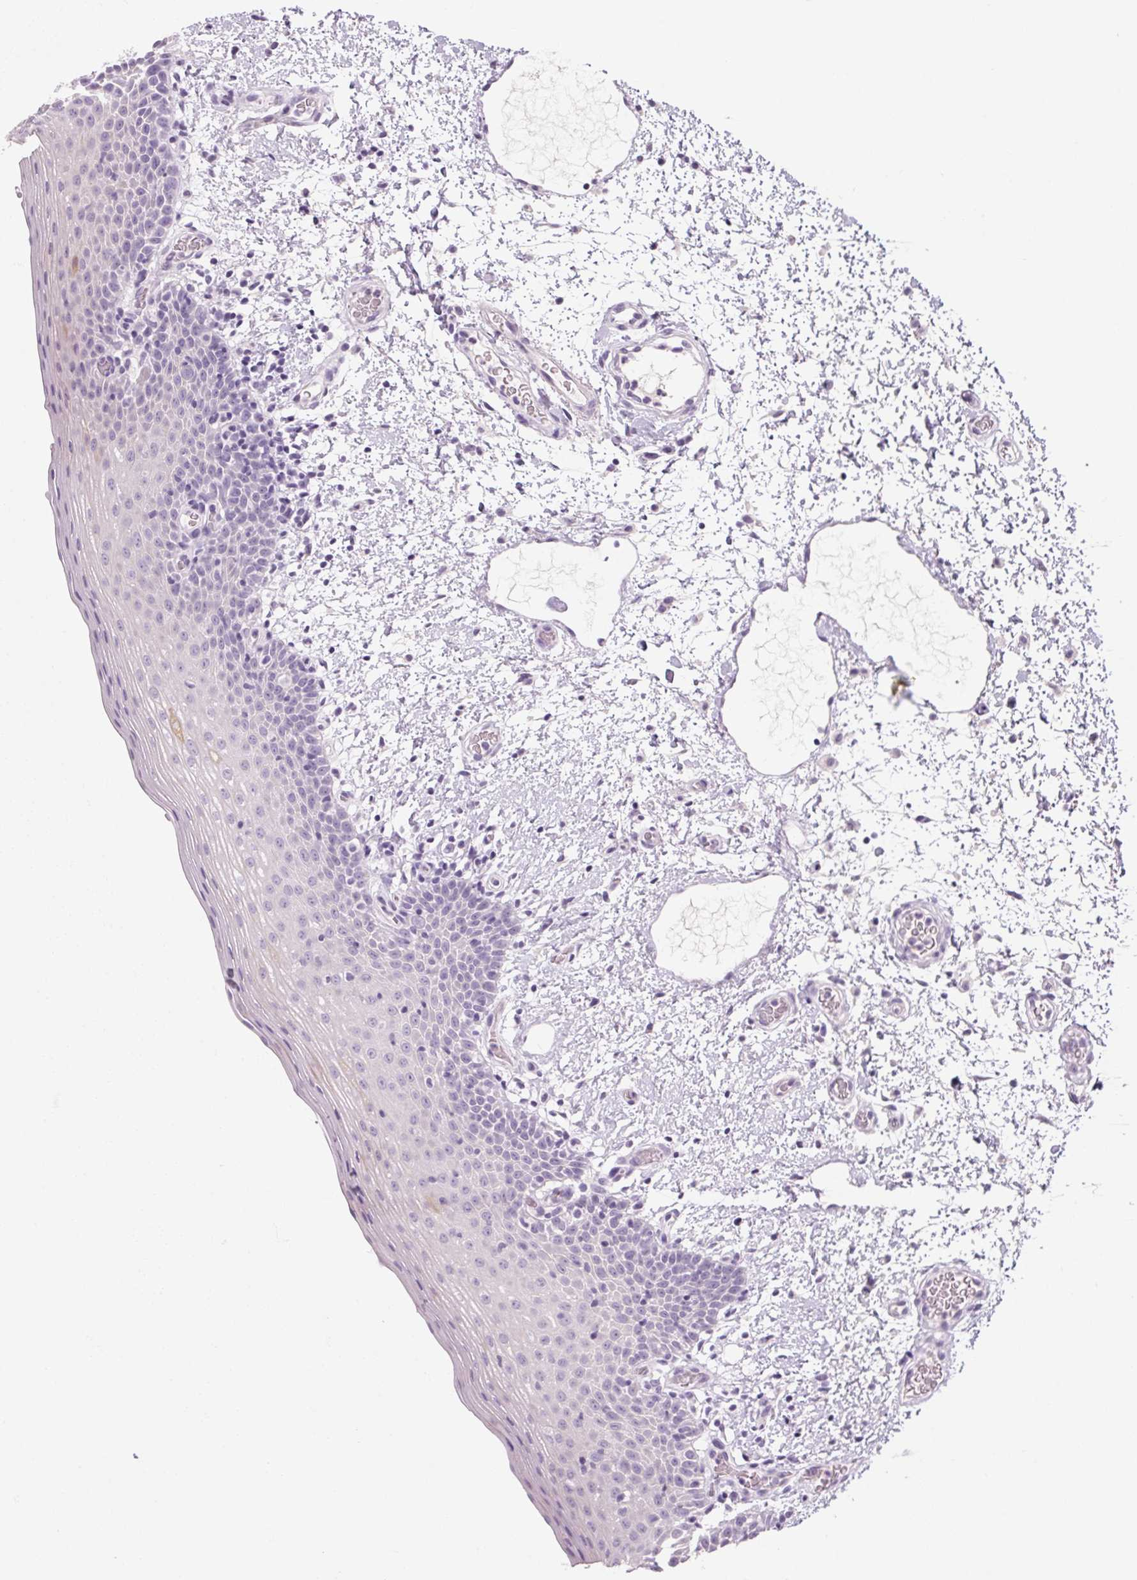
{"staining": {"intensity": "moderate", "quantity": "<25%", "location": "cytoplasmic/membranous,nuclear"}, "tissue": "oral mucosa", "cell_type": "Squamous epithelial cells", "image_type": "normal", "snomed": [{"axis": "morphology", "description": "Normal tissue, NOS"}, {"axis": "topography", "description": "Oral tissue"}, {"axis": "topography", "description": "Head-Neck"}], "caption": "Oral mucosa stained with a brown dye exhibits moderate cytoplasmic/membranous,nuclear positive positivity in about <25% of squamous epithelial cells.", "gene": "RPTN", "patient": {"sex": "female", "age": 55}}